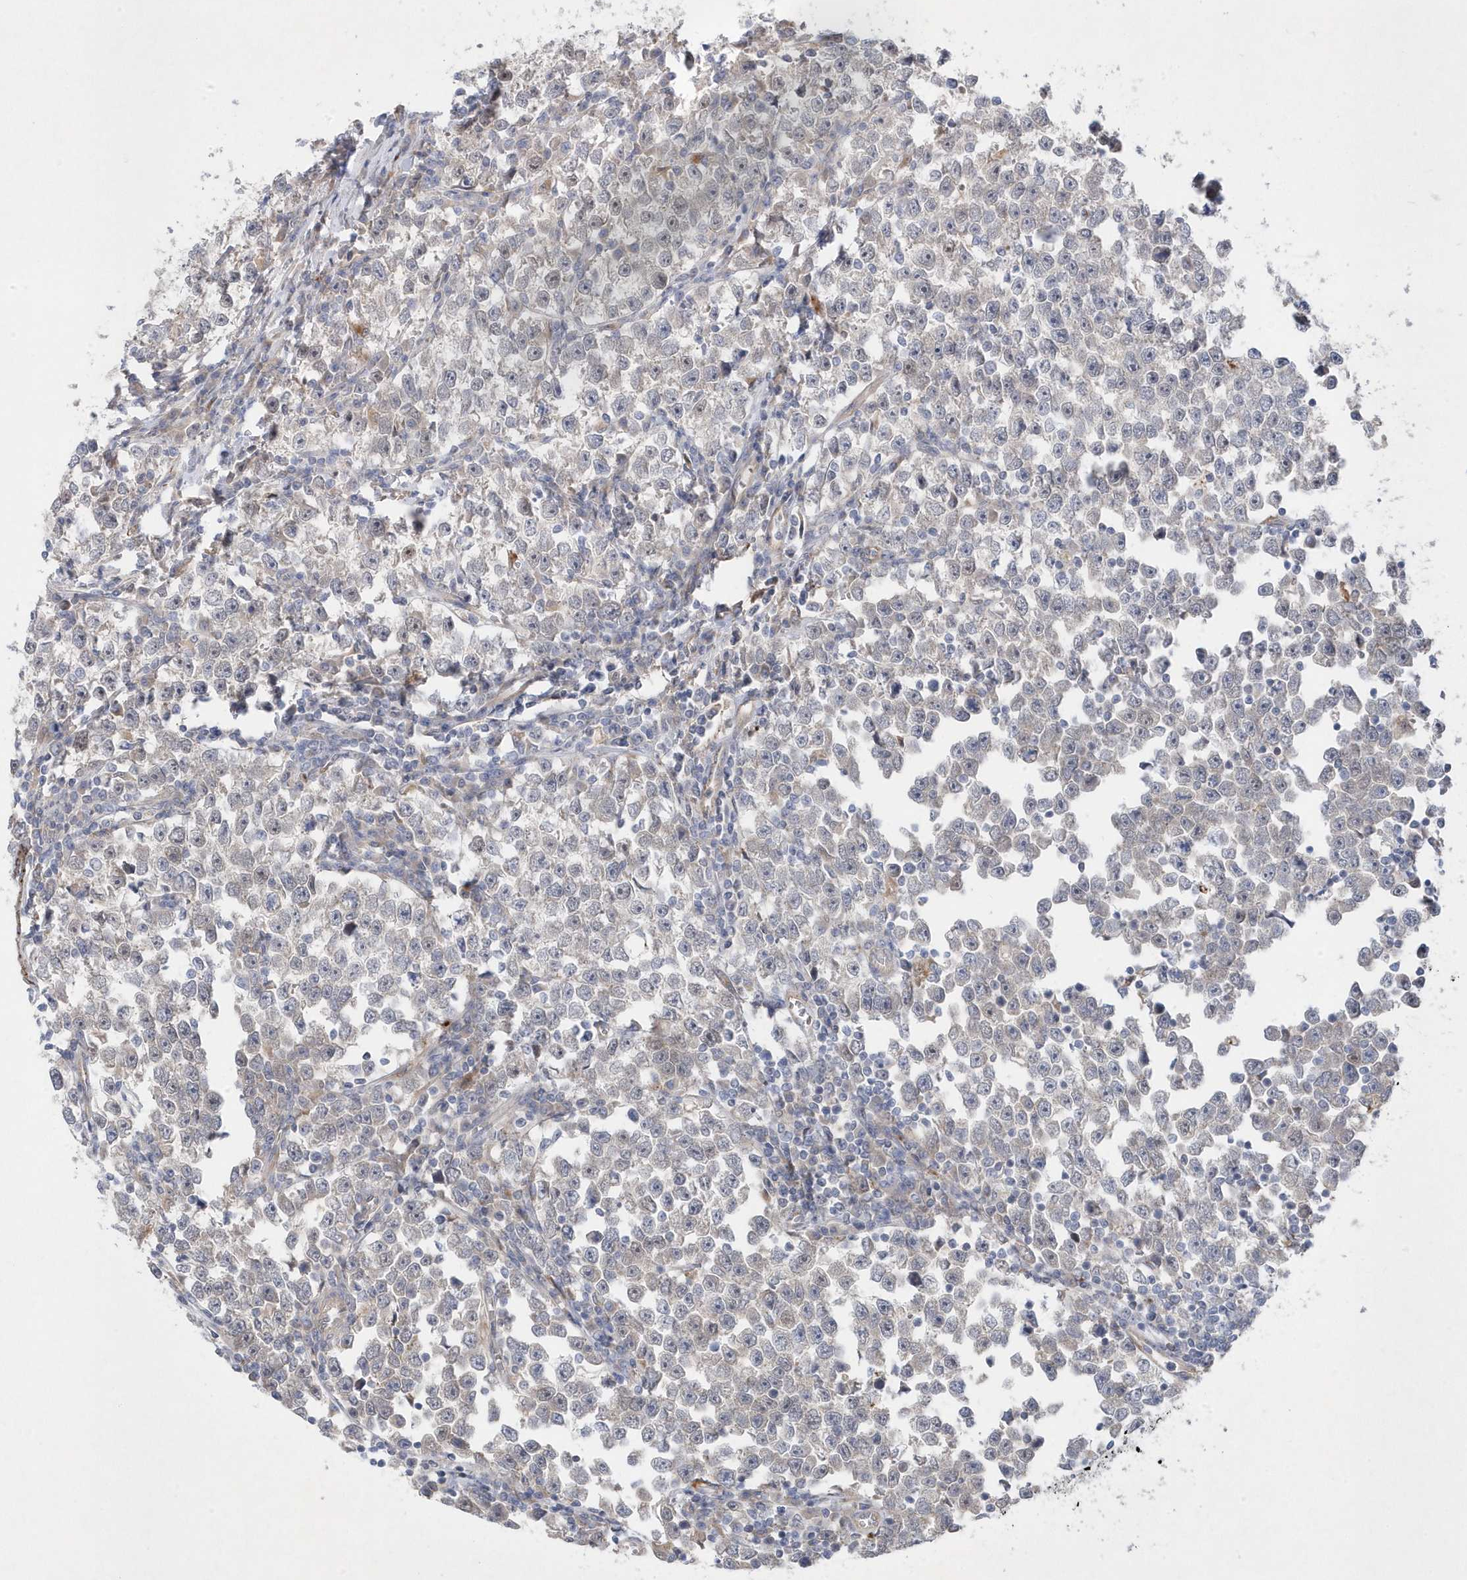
{"staining": {"intensity": "negative", "quantity": "none", "location": "none"}, "tissue": "testis cancer", "cell_type": "Tumor cells", "image_type": "cancer", "snomed": [{"axis": "morphology", "description": "Normal tissue, NOS"}, {"axis": "morphology", "description": "Seminoma, NOS"}, {"axis": "topography", "description": "Testis"}], "caption": "Tumor cells show no significant staining in testis cancer (seminoma).", "gene": "ANAPC1", "patient": {"sex": "male", "age": 43}}